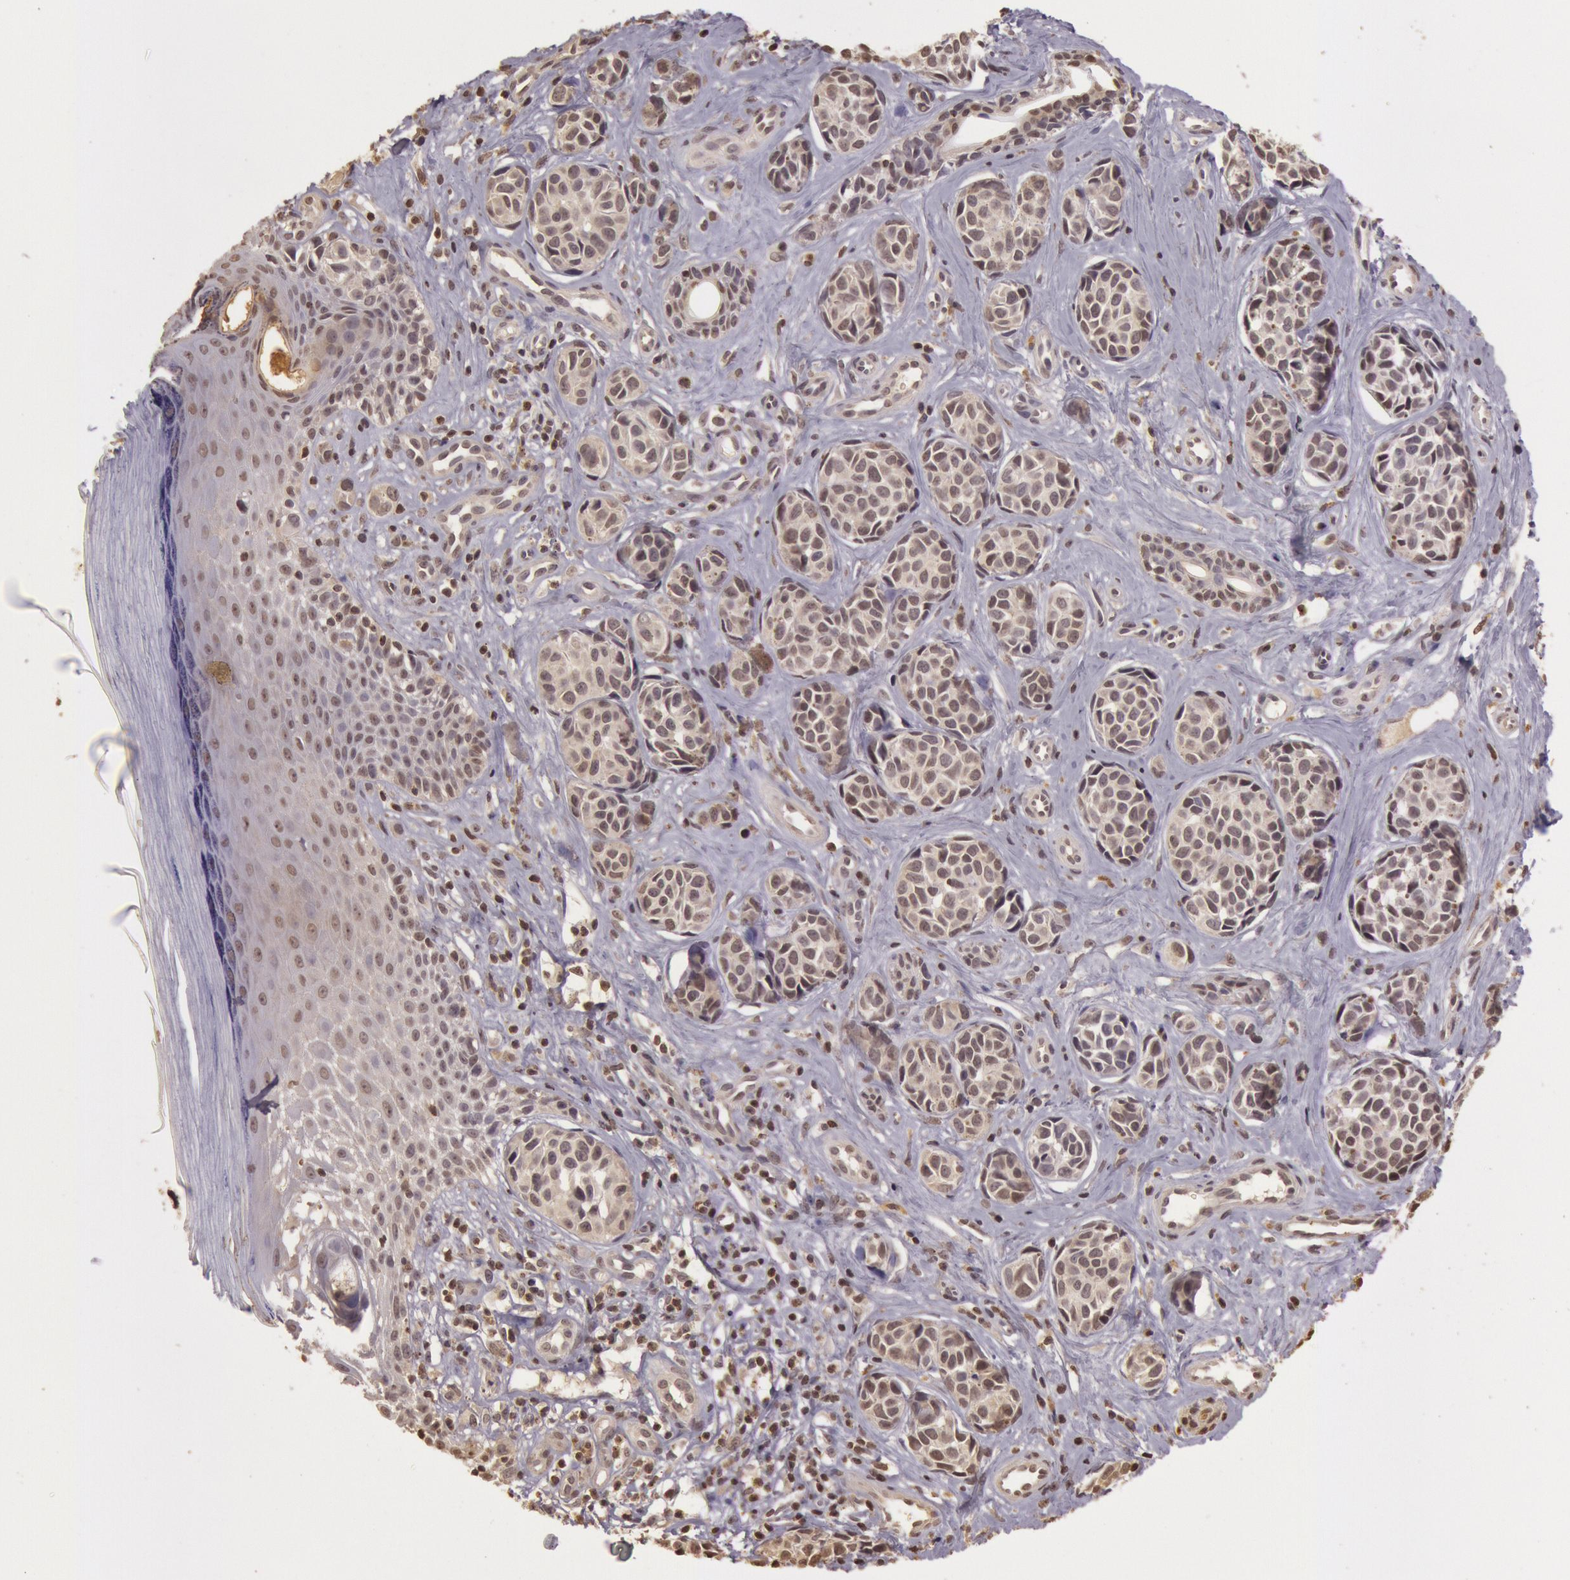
{"staining": {"intensity": "weak", "quantity": "25%-75%", "location": "nuclear"}, "tissue": "melanoma", "cell_type": "Tumor cells", "image_type": "cancer", "snomed": [{"axis": "morphology", "description": "Malignant melanoma, NOS"}, {"axis": "topography", "description": "Skin"}], "caption": "Melanoma stained with immunohistochemistry (IHC) shows weak nuclear expression in approximately 25%-75% of tumor cells.", "gene": "SOD1", "patient": {"sex": "male", "age": 79}}